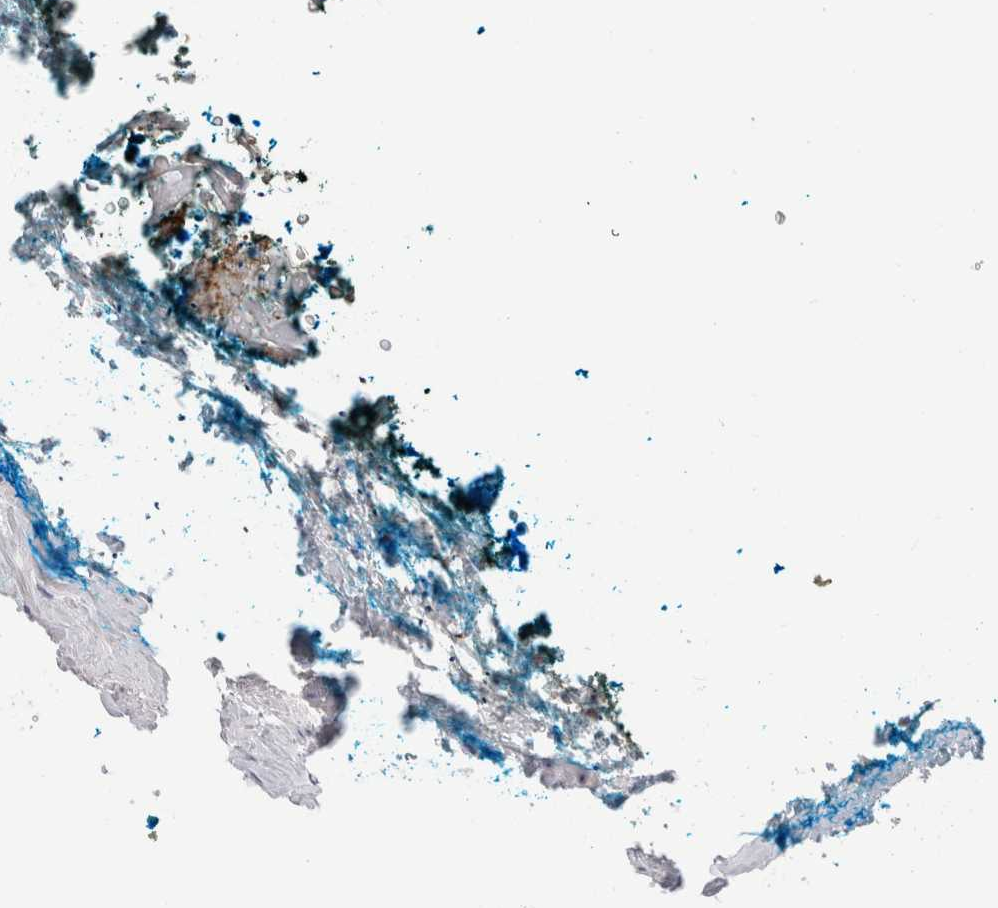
{"staining": {"intensity": "negative", "quantity": "none", "location": "none"}, "tissue": "prostate cancer", "cell_type": "Tumor cells", "image_type": "cancer", "snomed": [{"axis": "morphology", "description": "Adenocarcinoma, High grade"}, {"axis": "topography", "description": "Prostate"}], "caption": "The image reveals no staining of tumor cells in prostate high-grade adenocarcinoma.", "gene": "CD38", "patient": {"sex": "male", "age": 63}}